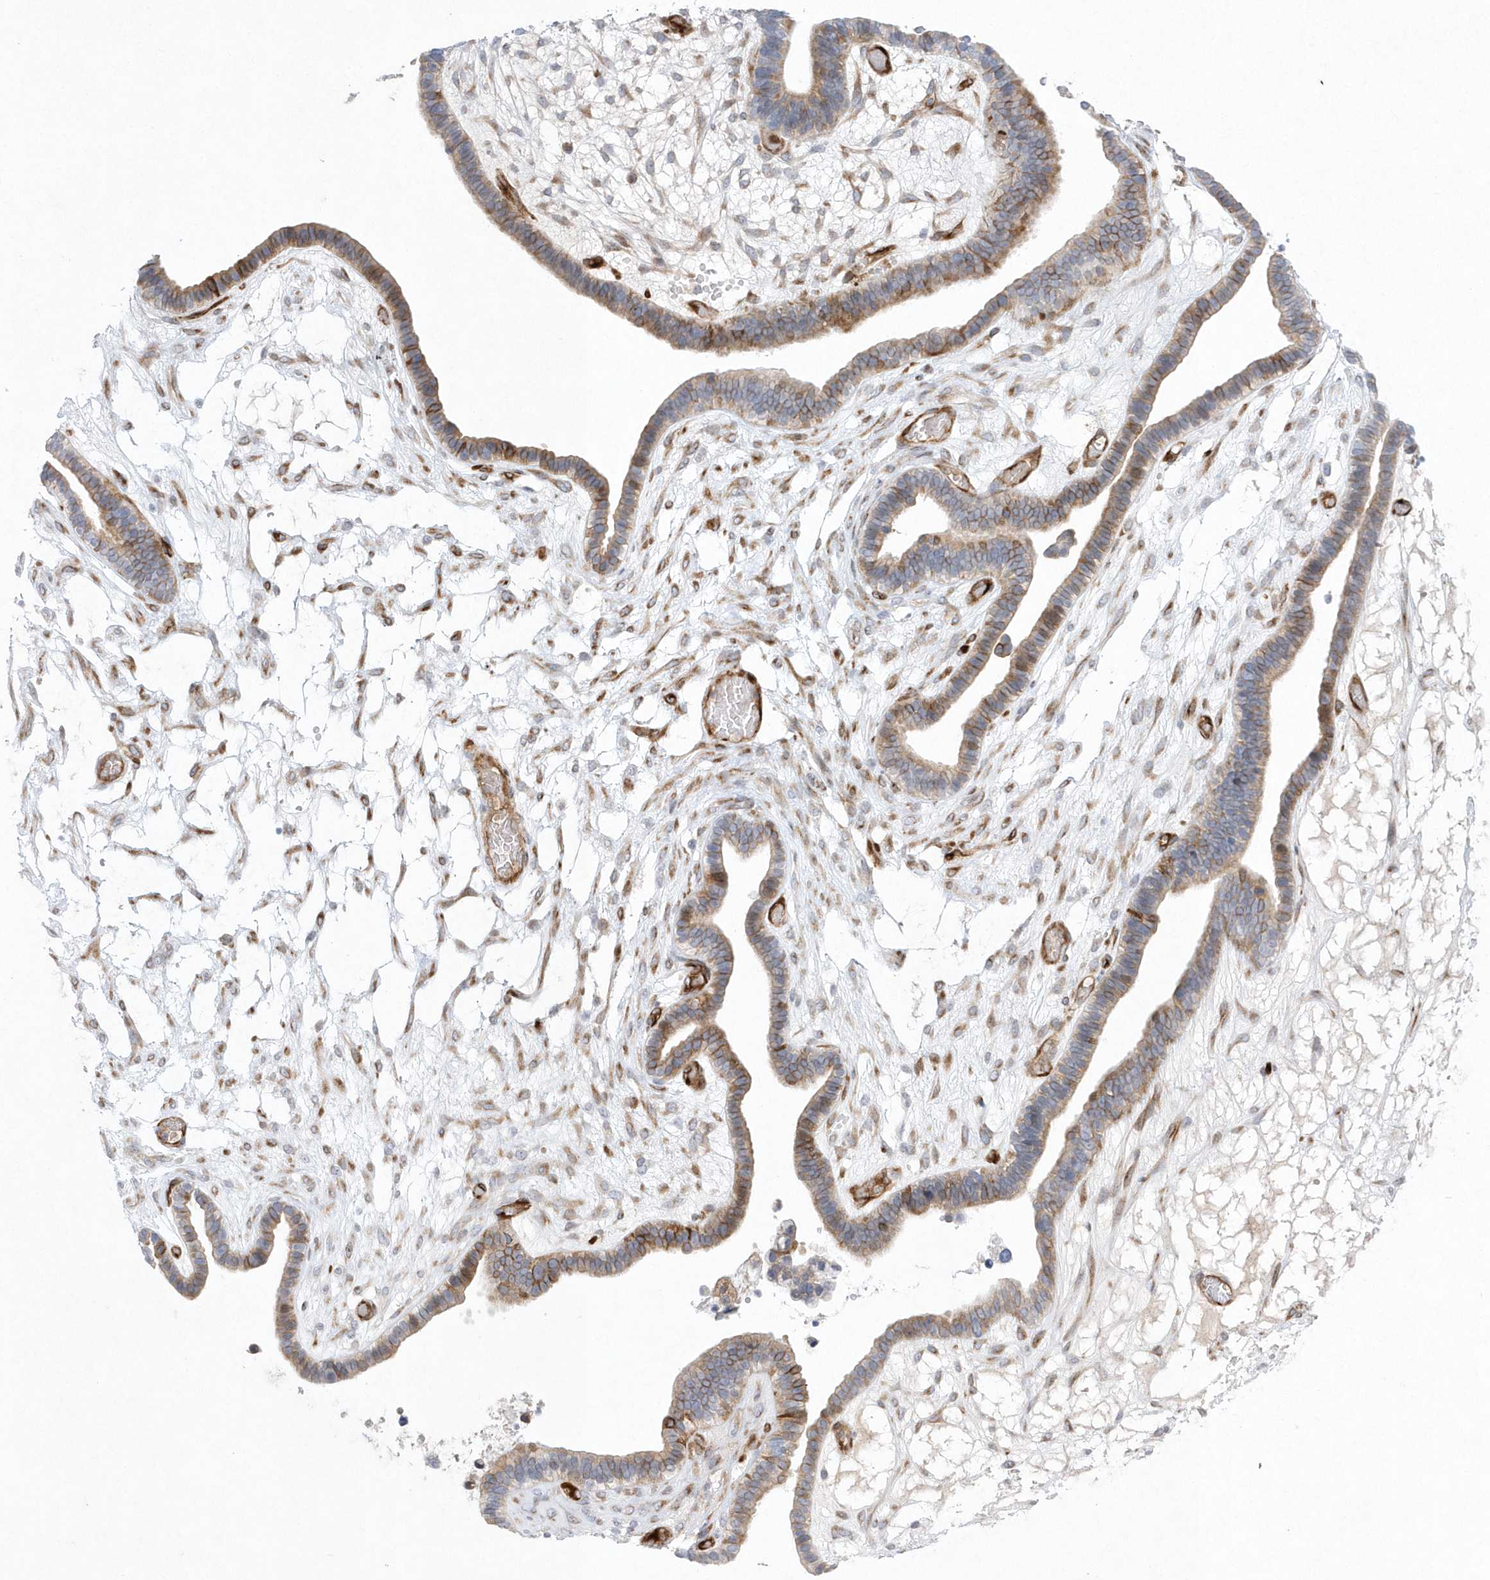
{"staining": {"intensity": "moderate", "quantity": "25%-75%", "location": "cytoplasmic/membranous"}, "tissue": "ovarian cancer", "cell_type": "Tumor cells", "image_type": "cancer", "snomed": [{"axis": "morphology", "description": "Cystadenocarcinoma, serous, NOS"}, {"axis": "topography", "description": "Ovary"}], "caption": "A medium amount of moderate cytoplasmic/membranous staining is appreciated in about 25%-75% of tumor cells in ovarian cancer (serous cystadenocarcinoma) tissue.", "gene": "TMEM132B", "patient": {"sex": "female", "age": 56}}